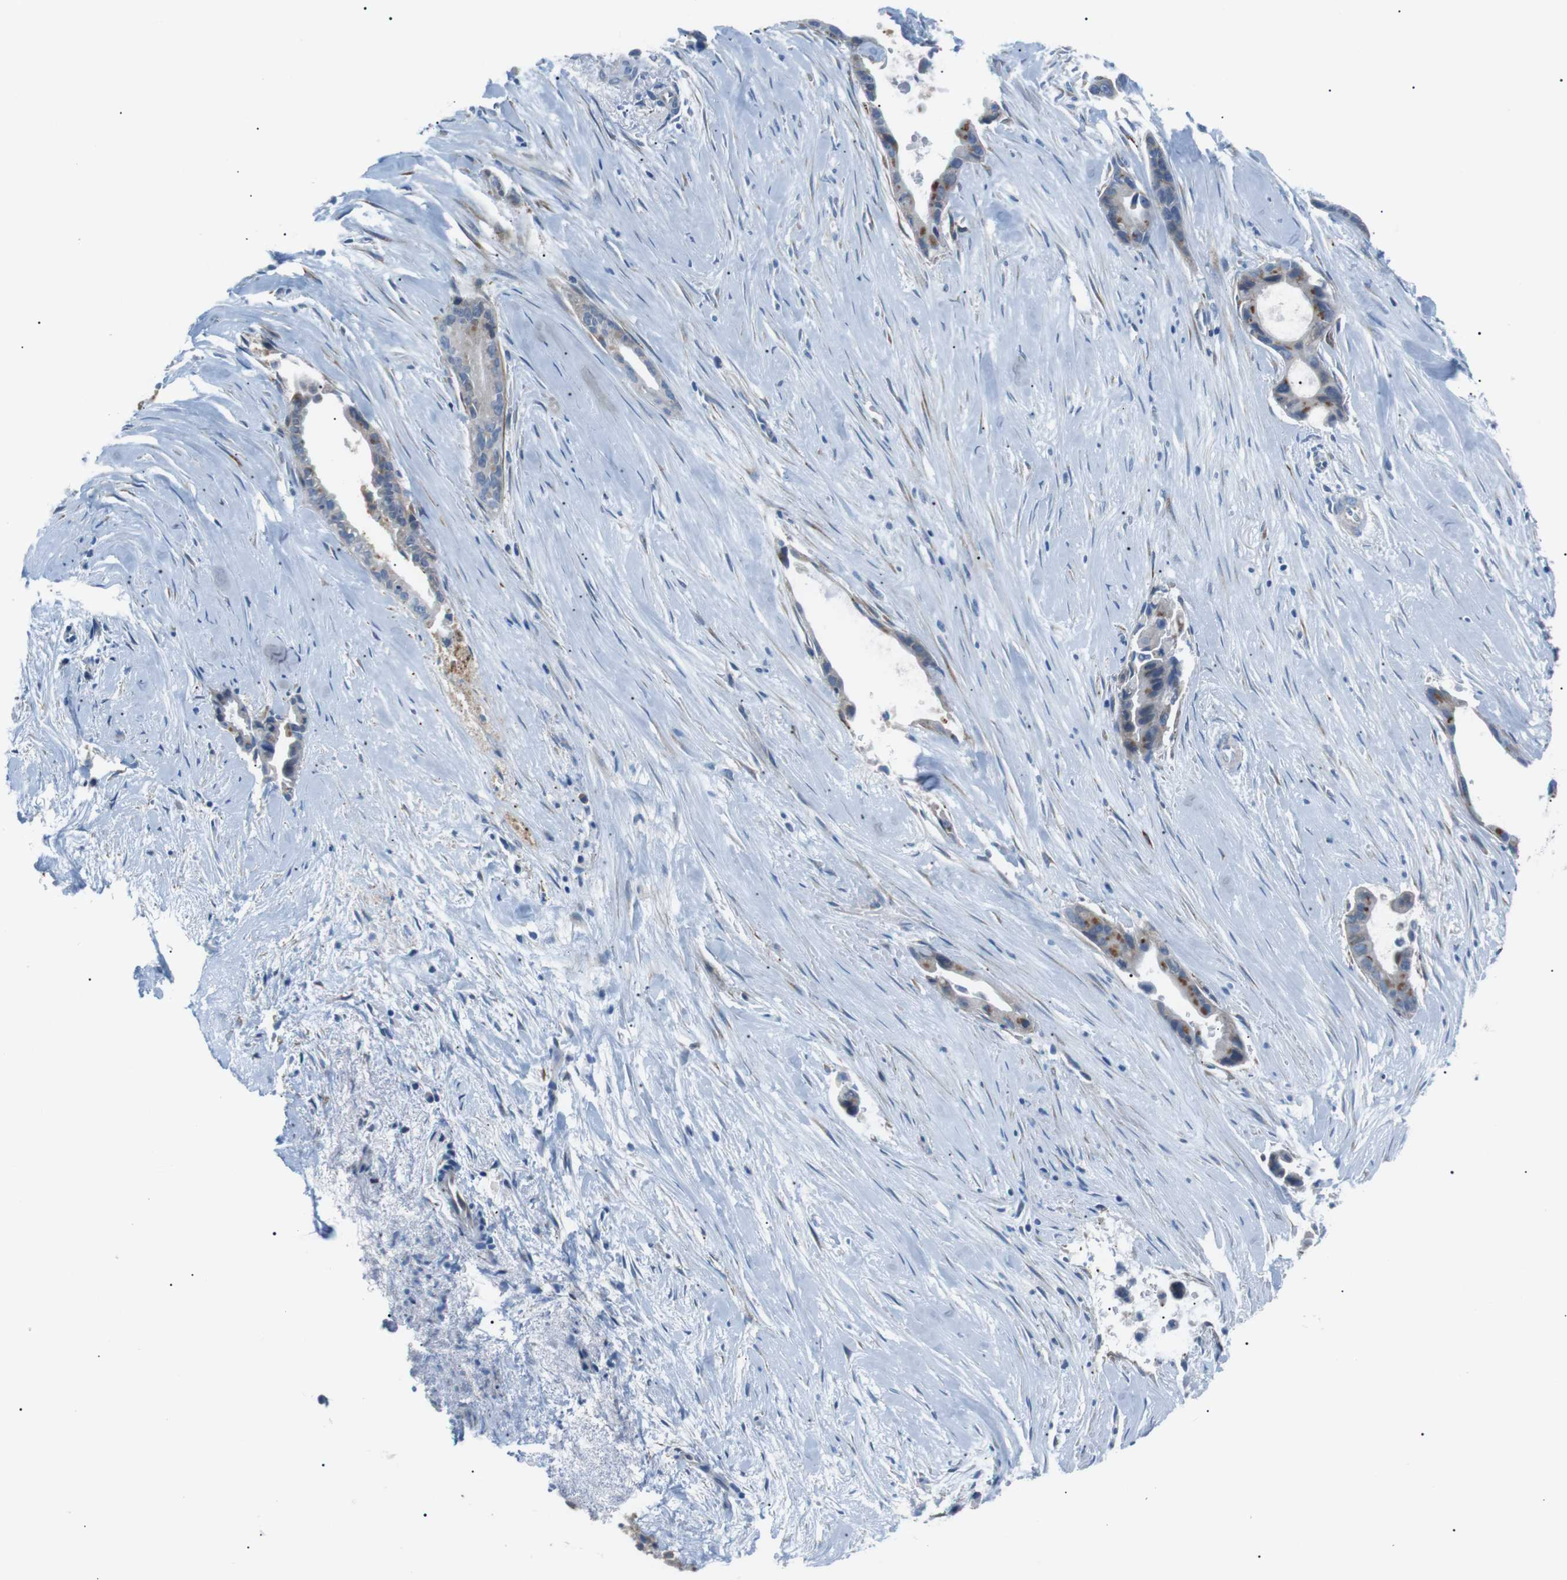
{"staining": {"intensity": "moderate", "quantity": "<25%", "location": "cytoplasmic/membranous"}, "tissue": "liver cancer", "cell_type": "Tumor cells", "image_type": "cancer", "snomed": [{"axis": "morphology", "description": "Cholangiocarcinoma"}, {"axis": "topography", "description": "Liver"}], "caption": "A histopathology image of human liver cholangiocarcinoma stained for a protein exhibits moderate cytoplasmic/membranous brown staining in tumor cells. The staining is performed using DAB brown chromogen to label protein expression. The nuclei are counter-stained blue using hematoxylin.", "gene": "MTARC2", "patient": {"sex": "female", "age": 55}}